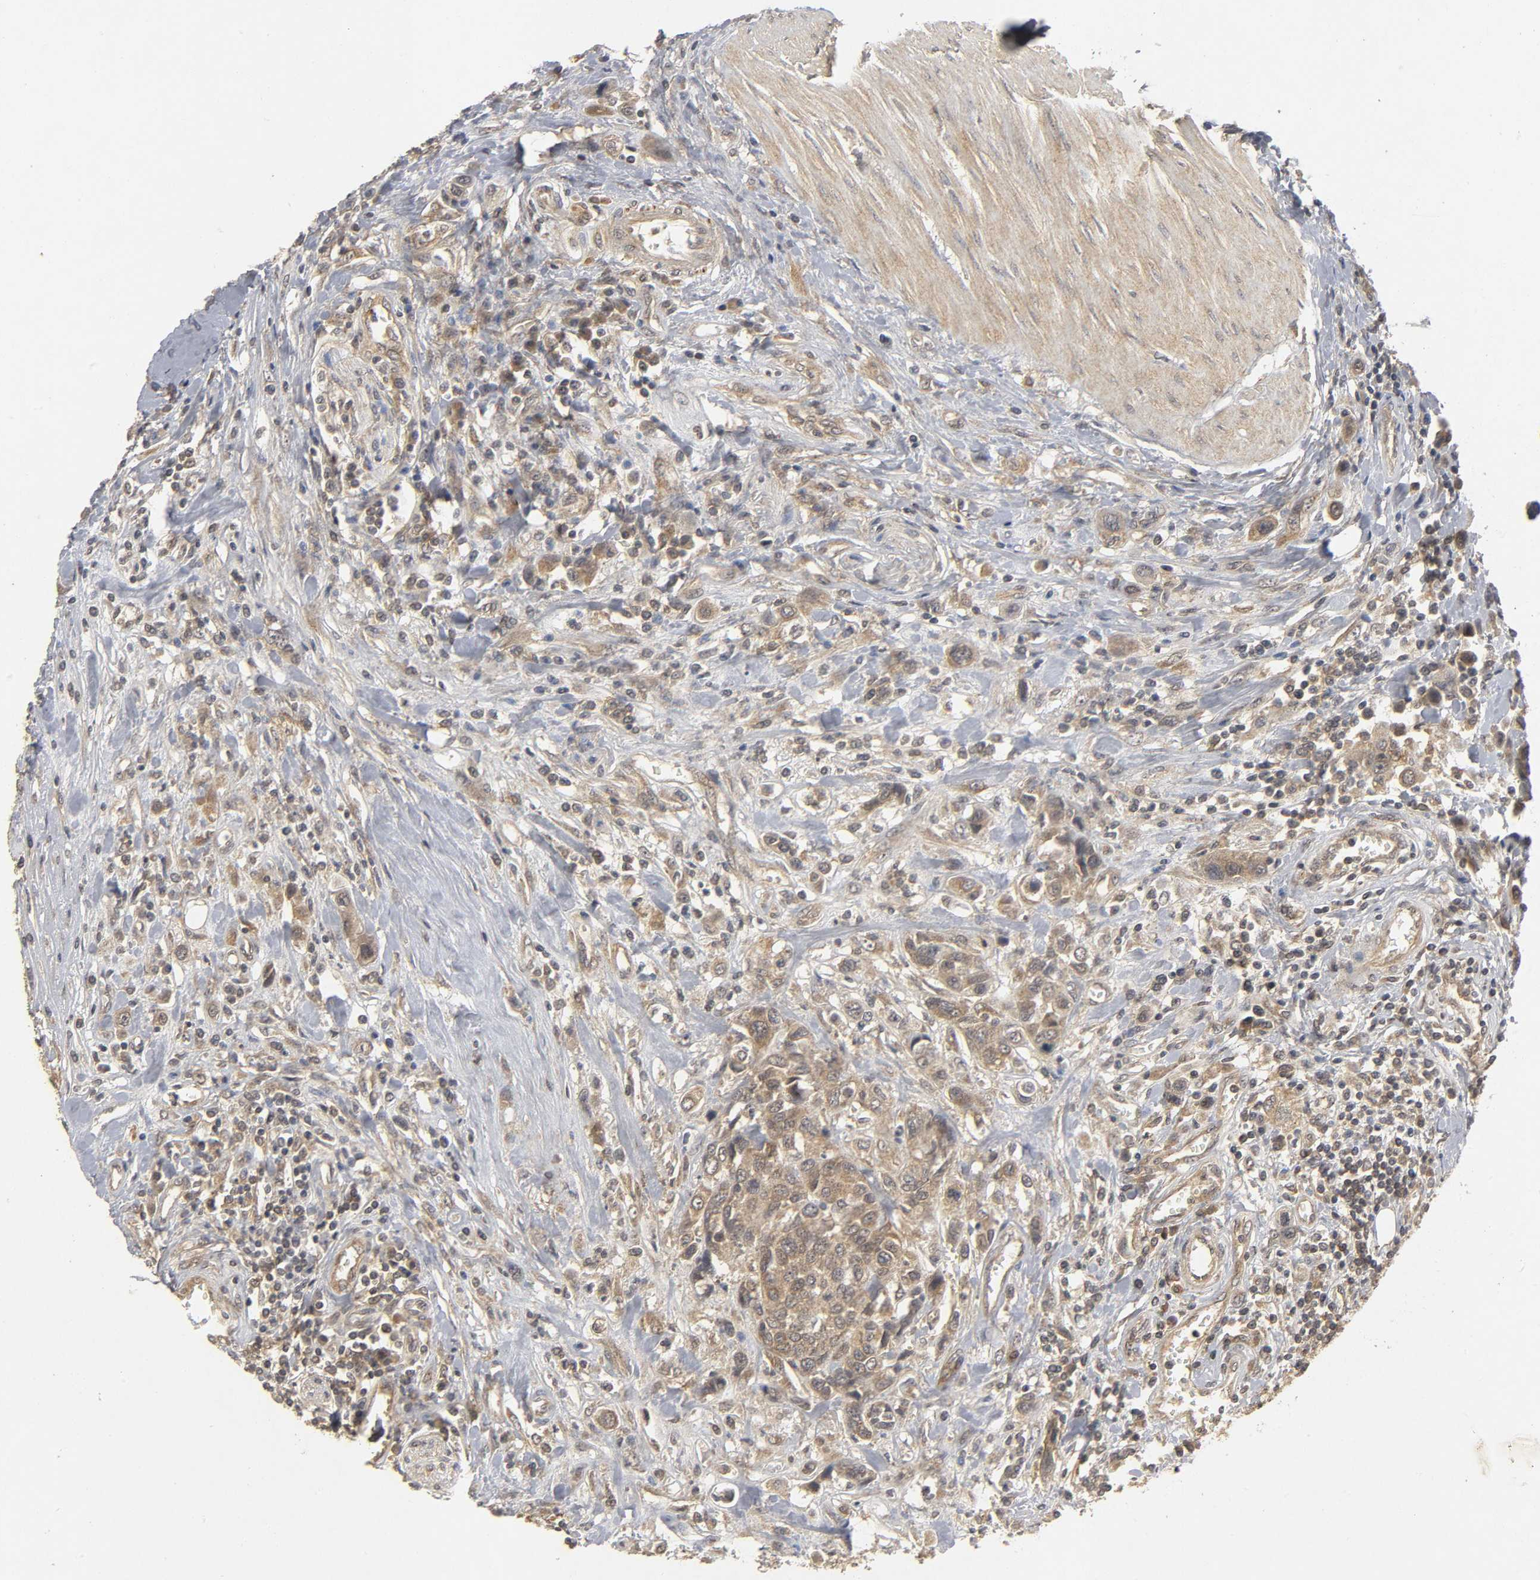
{"staining": {"intensity": "moderate", "quantity": ">75%", "location": "cytoplasmic/membranous"}, "tissue": "urothelial cancer", "cell_type": "Tumor cells", "image_type": "cancer", "snomed": [{"axis": "morphology", "description": "Urothelial carcinoma, High grade"}, {"axis": "topography", "description": "Urinary bladder"}], "caption": "This is an image of immunohistochemistry staining of urothelial carcinoma (high-grade), which shows moderate expression in the cytoplasmic/membranous of tumor cells.", "gene": "TRAF6", "patient": {"sex": "male", "age": 50}}